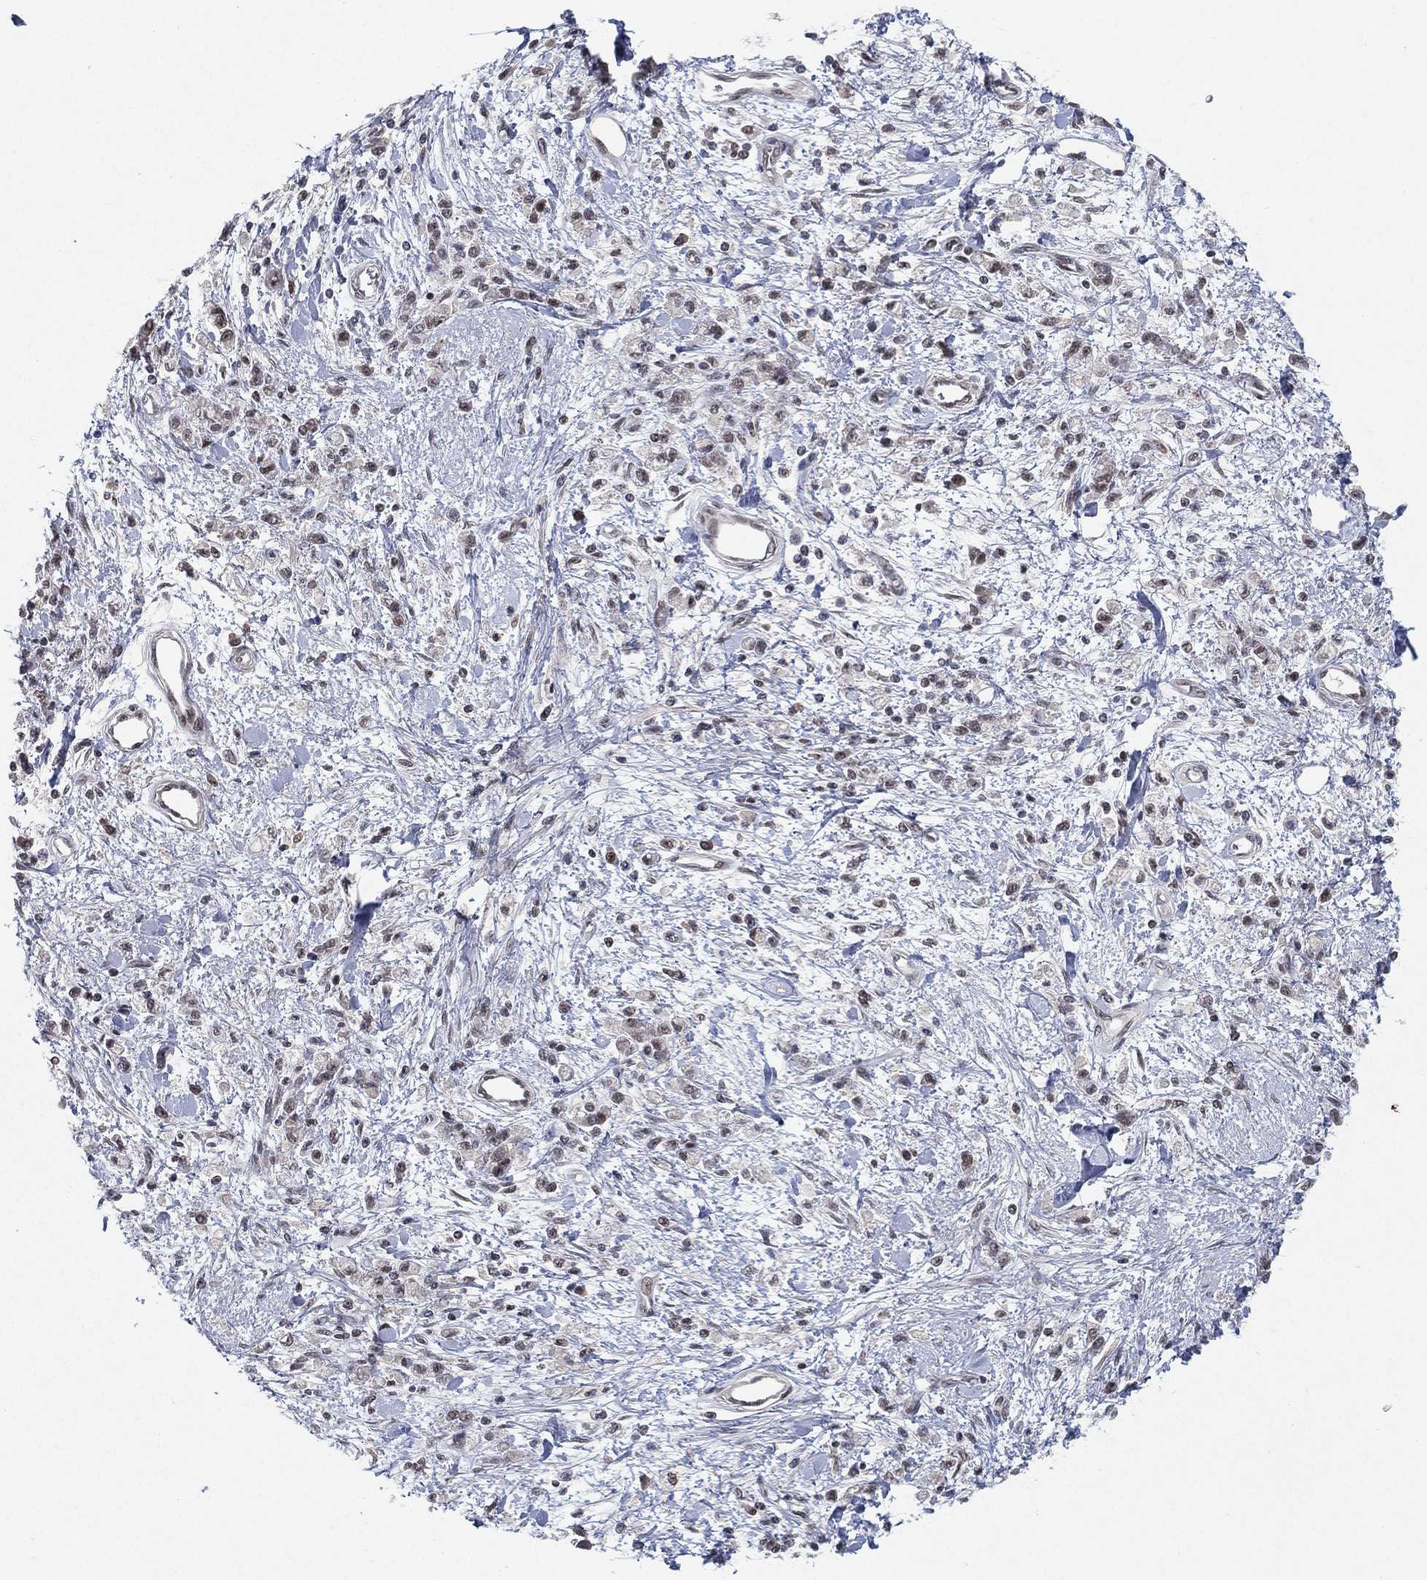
{"staining": {"intensity": "moderate", "quantity": "25%-75%", "location": "nuclear"}, "tissue": "stomach cancer", "cell_type": "Tumor cells", "image_type": "cancer", "snomed": [{"axis": "morphology", "description": "Adenocarcinoma, NOS"}, {"axis": "topography", "description": "Stomach"}], "caption": "The immunohistochemical stain shows moderate nuclear staining in tumor cells of stomach cancer (adenocarcinoma) tissue.", "gene": "DGCR8", "patient": {"sex": "male", "age": 77}}